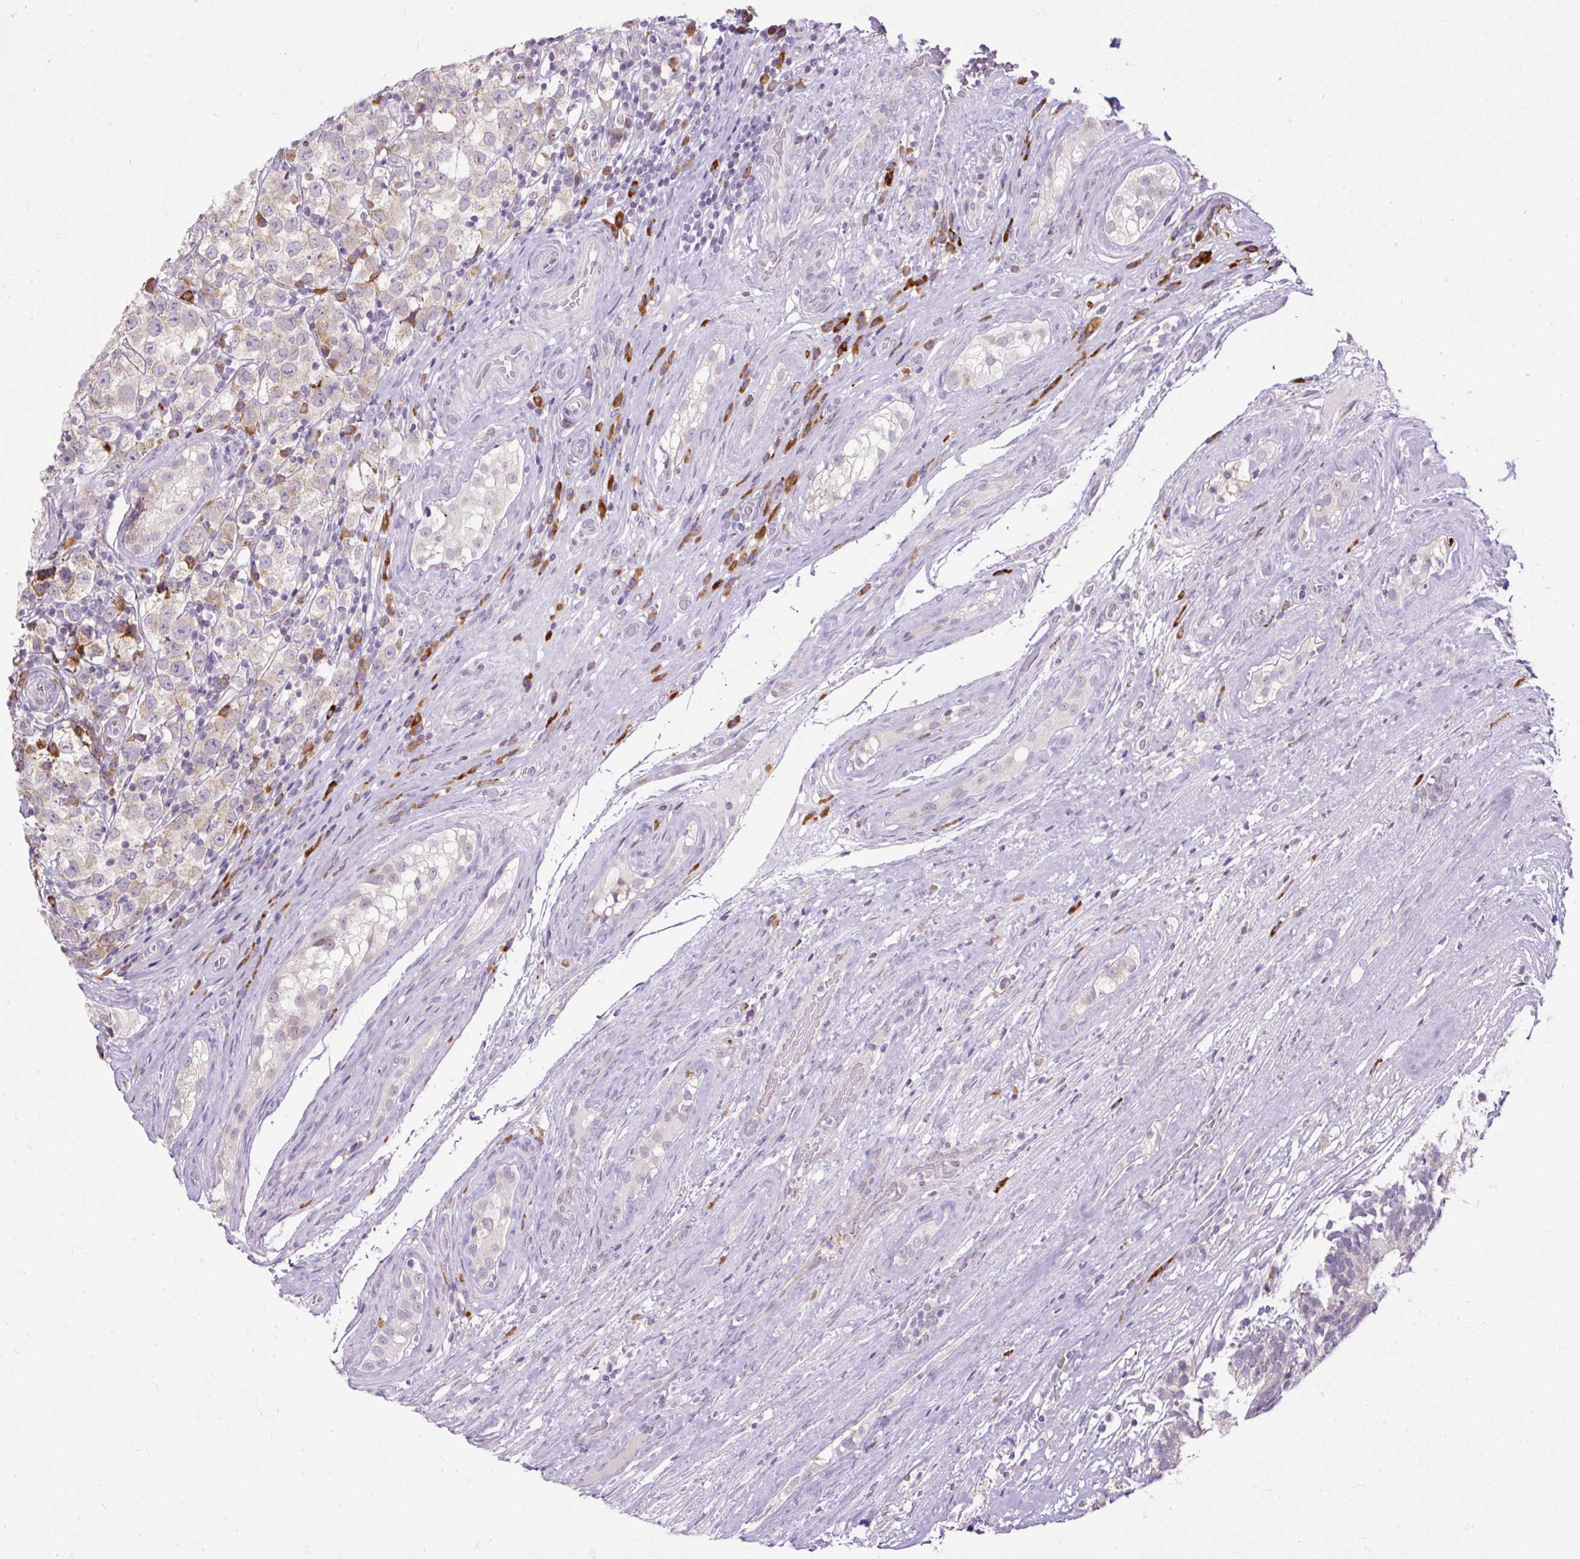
{"staining": {"intensity": "weak", "quantity": ">75%", "location": "cytoplasmic/membranous"}, "tissue": "testis cancer", "cell_type": "Tumor cells", "image_type": "cancer", "snomed": [{"axis": "morphology", "description": "Seminoma, NOS"}, {"axis": "morphology", "description": "Carcinoma, Embryonal, NOS"}, {"axis": "topography", "description": "Testis"}], "caption": "Seminoma (testis) was stained to show a protein in brown. There is low levels of weak cytoplasmic/membranous staining in approximately >75% of tumor cells.", "gene": "FMC1", "patient": {"sex": "male", "age": 41}}